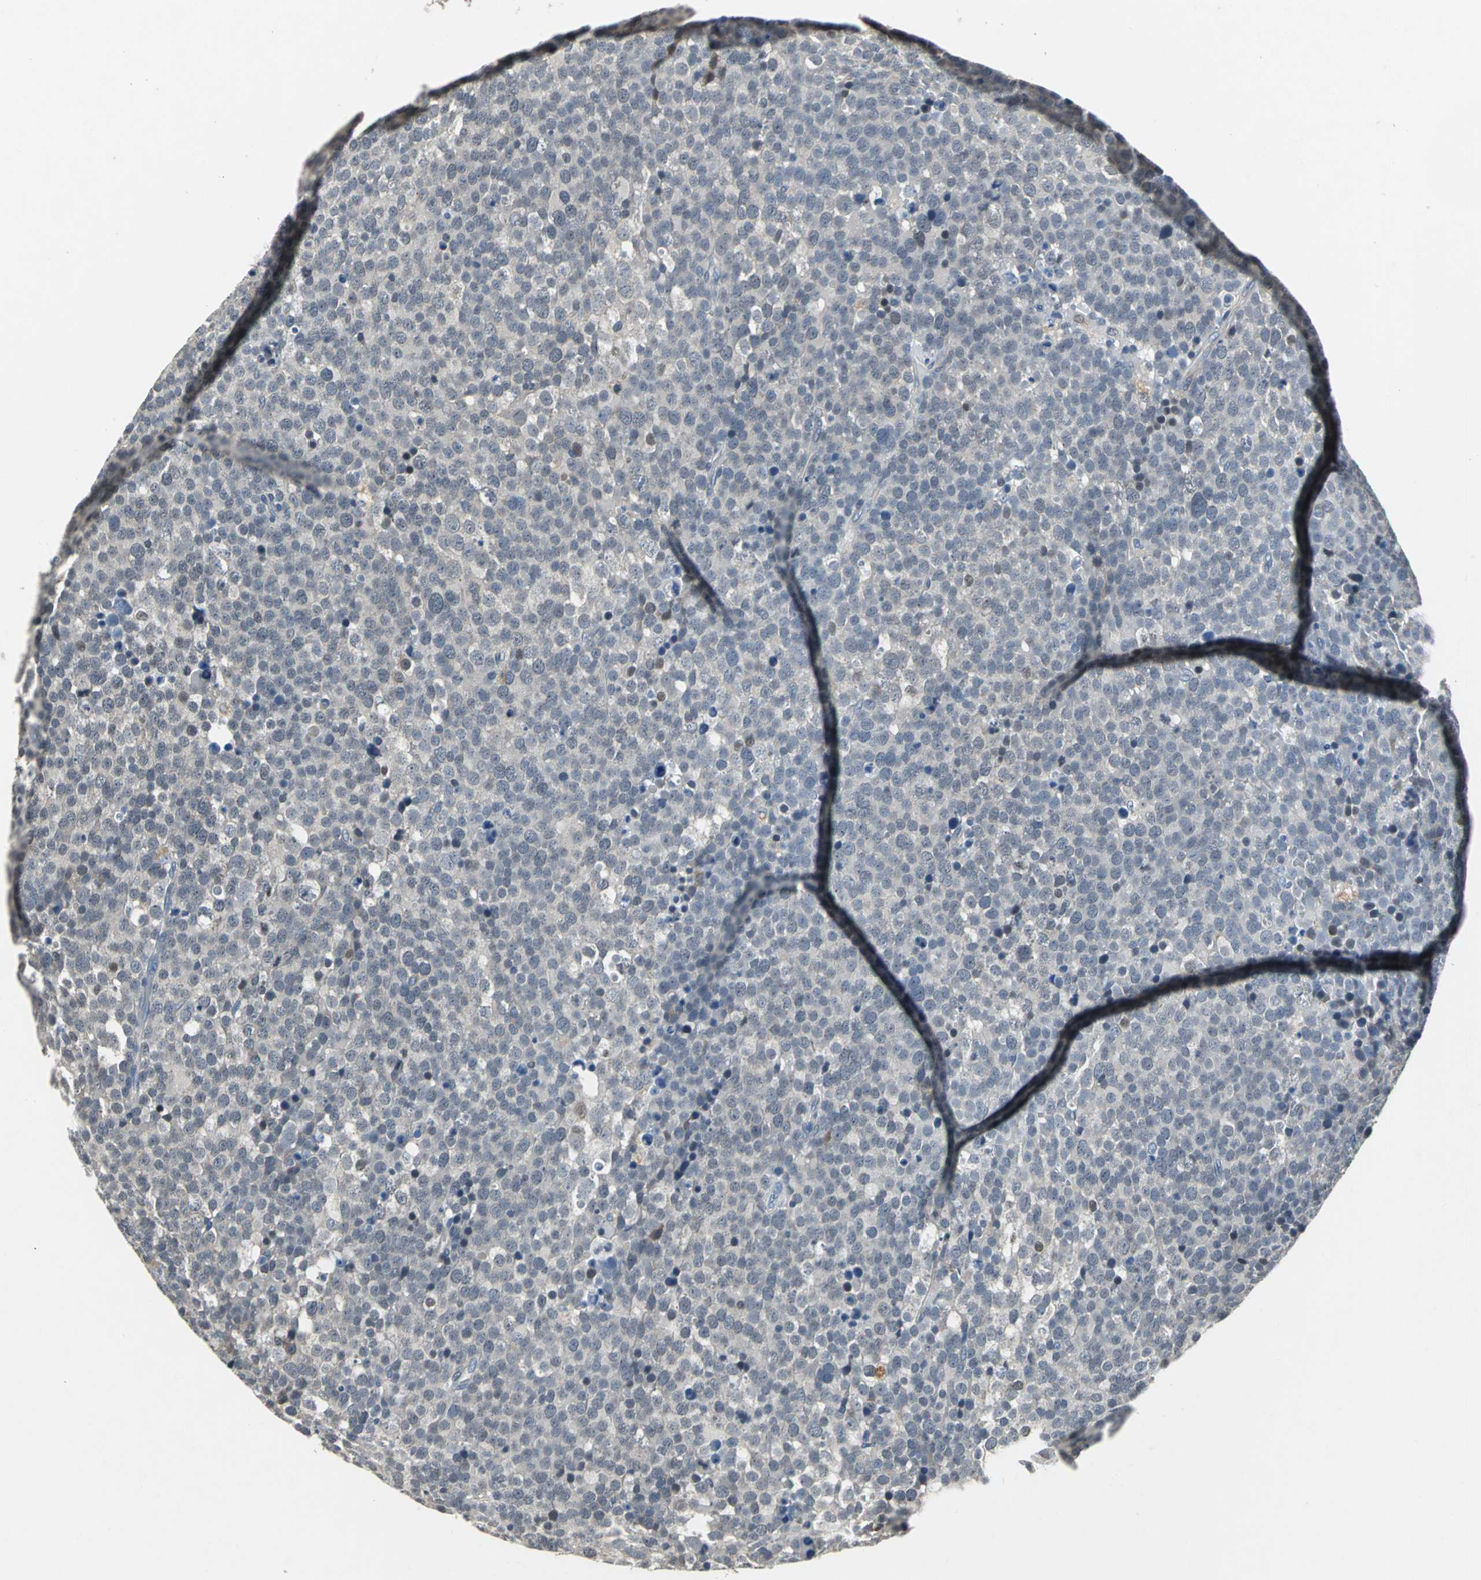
{"staining": {"intensity": "weak", "quantity": "<25%", "location": "cytoplasmic/membranous"}, "tissue": "testis cancer", "cell_type": "Tumor cells", "image_type": "cancer", "snomed": [{"axis": "morphology", "description": "Seminoma, NOS"}, {"axis": "topography", "description": "Testis"}], "caption": "DAB immunohistochemical staining of testis seminoma exhibits no significant expression in tumor cells.", "gene": "JADE3", "patient": {"sex": "male", "age": 71}}